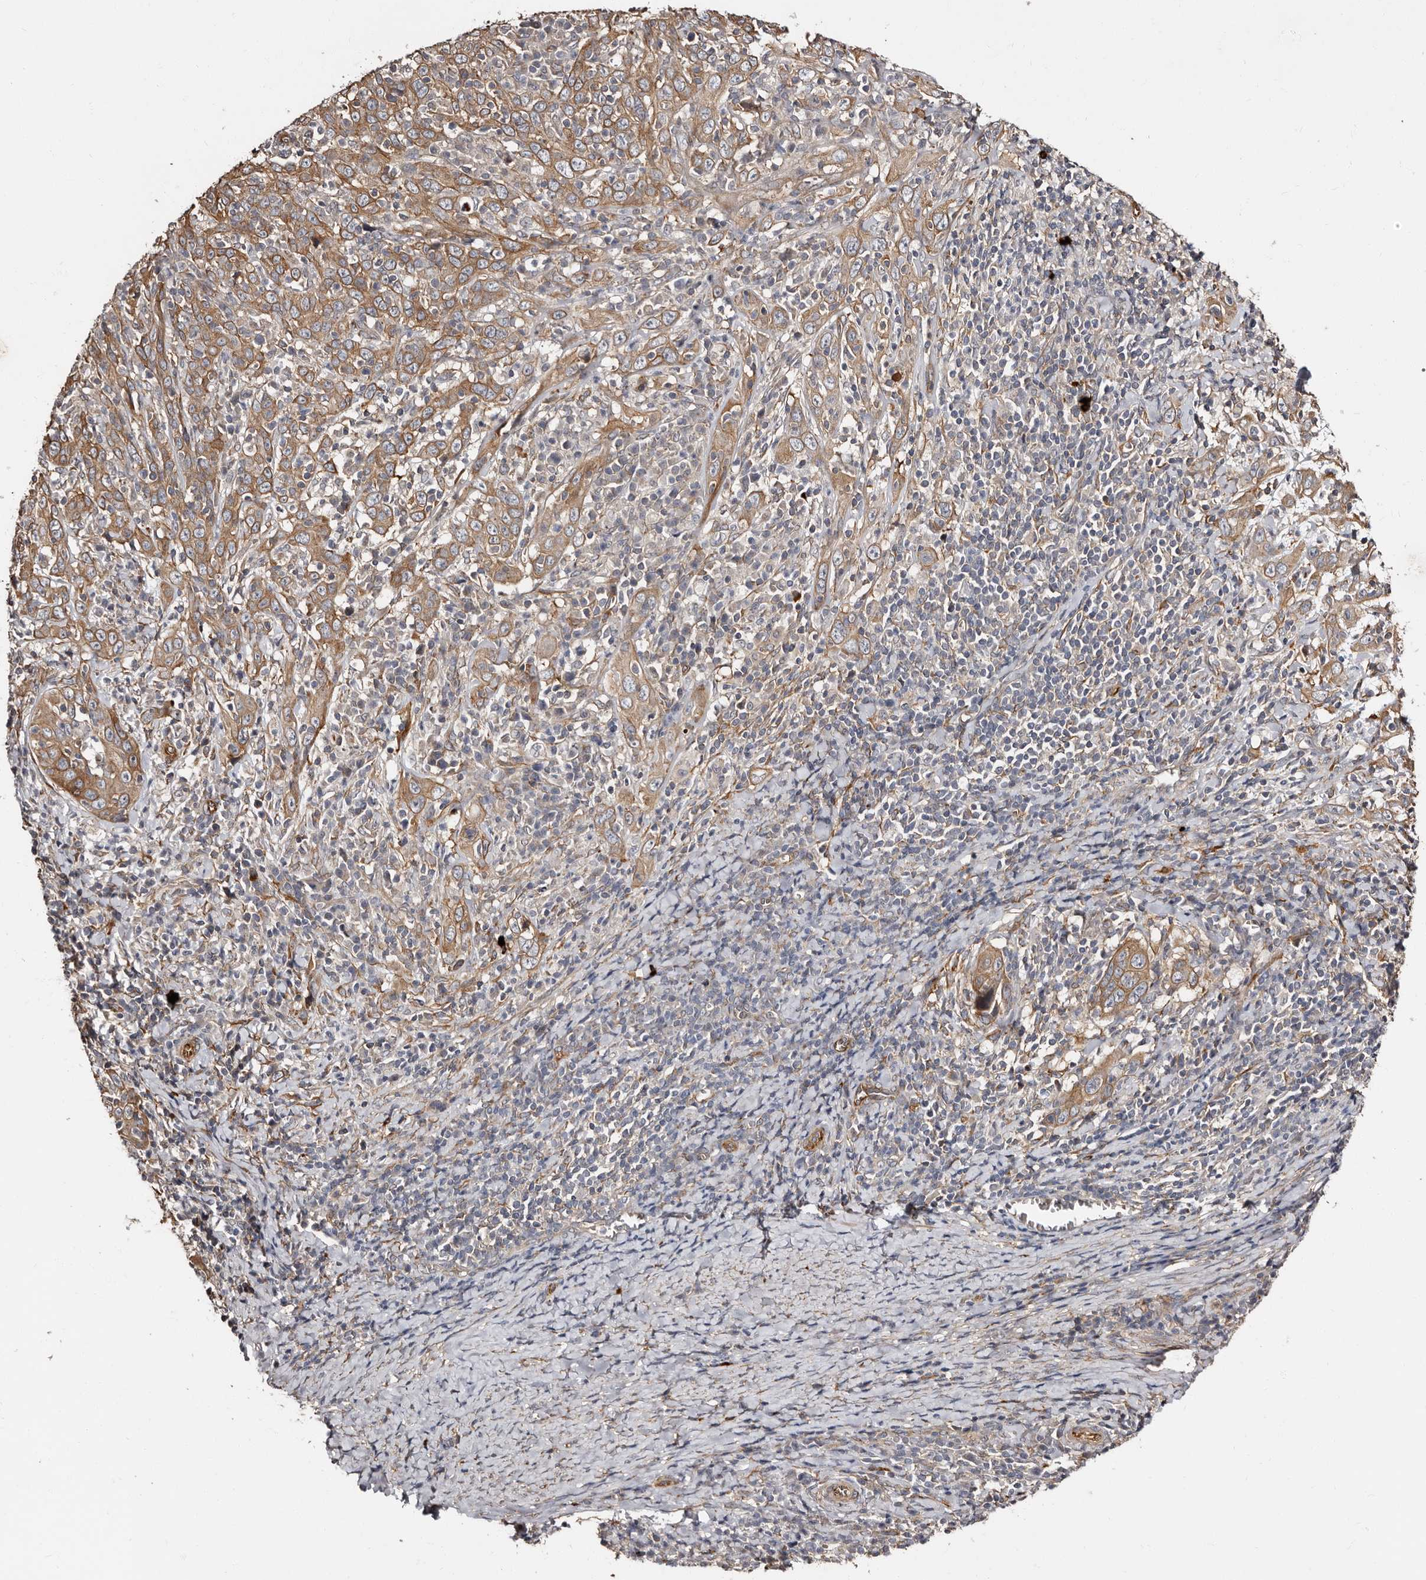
{"staining": {"intensity": "moderate", "quantity": ">75%", "location": "cytoplasmic/membranous"}, "tissue": "cervical cancer", "cell_type": "Tumor cells", "image_type": "cancer", "snomed": [{"axis": "morphology", "description": "Squamous cell carcinoma, NOS"}, {"axis": "topography", "description": "Cervix"}], "caption": "High-magnification brightfield microscopy of cervical squamous cell carcinoma stained with DAB (brown) and counterstained with hematoxylin (blue). tumor cells exhibit moderate cytoplasmic/membranous staining is present in approximately>75% of cells. Immunohistochemistry stains the protein in brown and the nuclei are stained blue.", "gene": "TBC1D22B", "patient": {"sex": "female", "age": 46}}